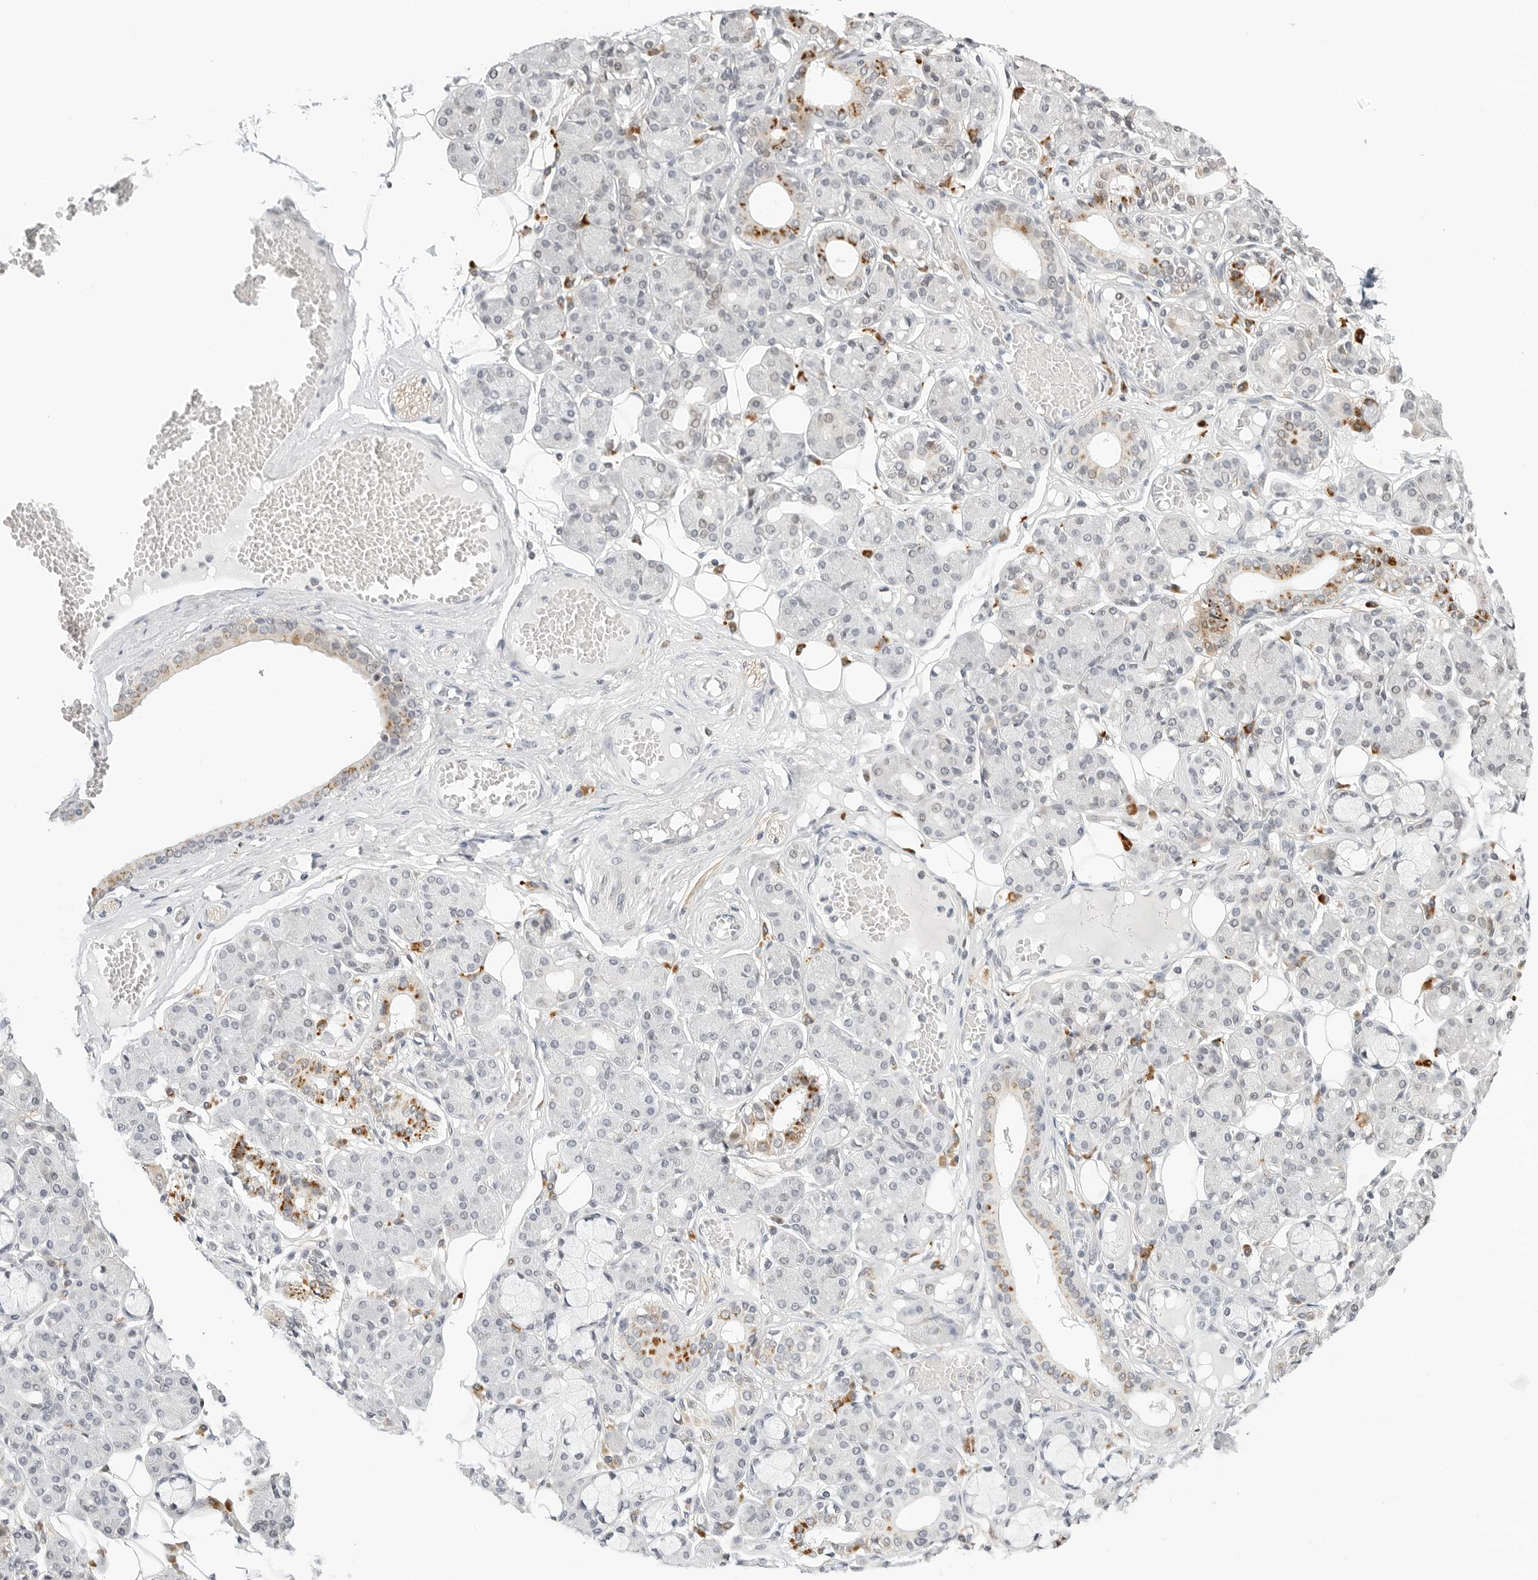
{"staining": {"intensity": "moderate", "quantity": "<25%", "location": "cytoplasmic/membranous"}, "tissue": "salivary gland", "cell_type": "Glandular cells", "image_type": "normal", "snomed": [{"axis": "morphology", "description": "Normal tissue, NOS"}, {"axis": "topography", "description": "Salivary gland"}], "caption": "This micrograph shows immunohistochemistry (IHC) staining of benign human salivary gland, with low moderate cytoplasmic/membranous positivity in approximately <25% of glandular cells.", "gene": "PARP10", "patient": {"sex": "male", "age": 63}}